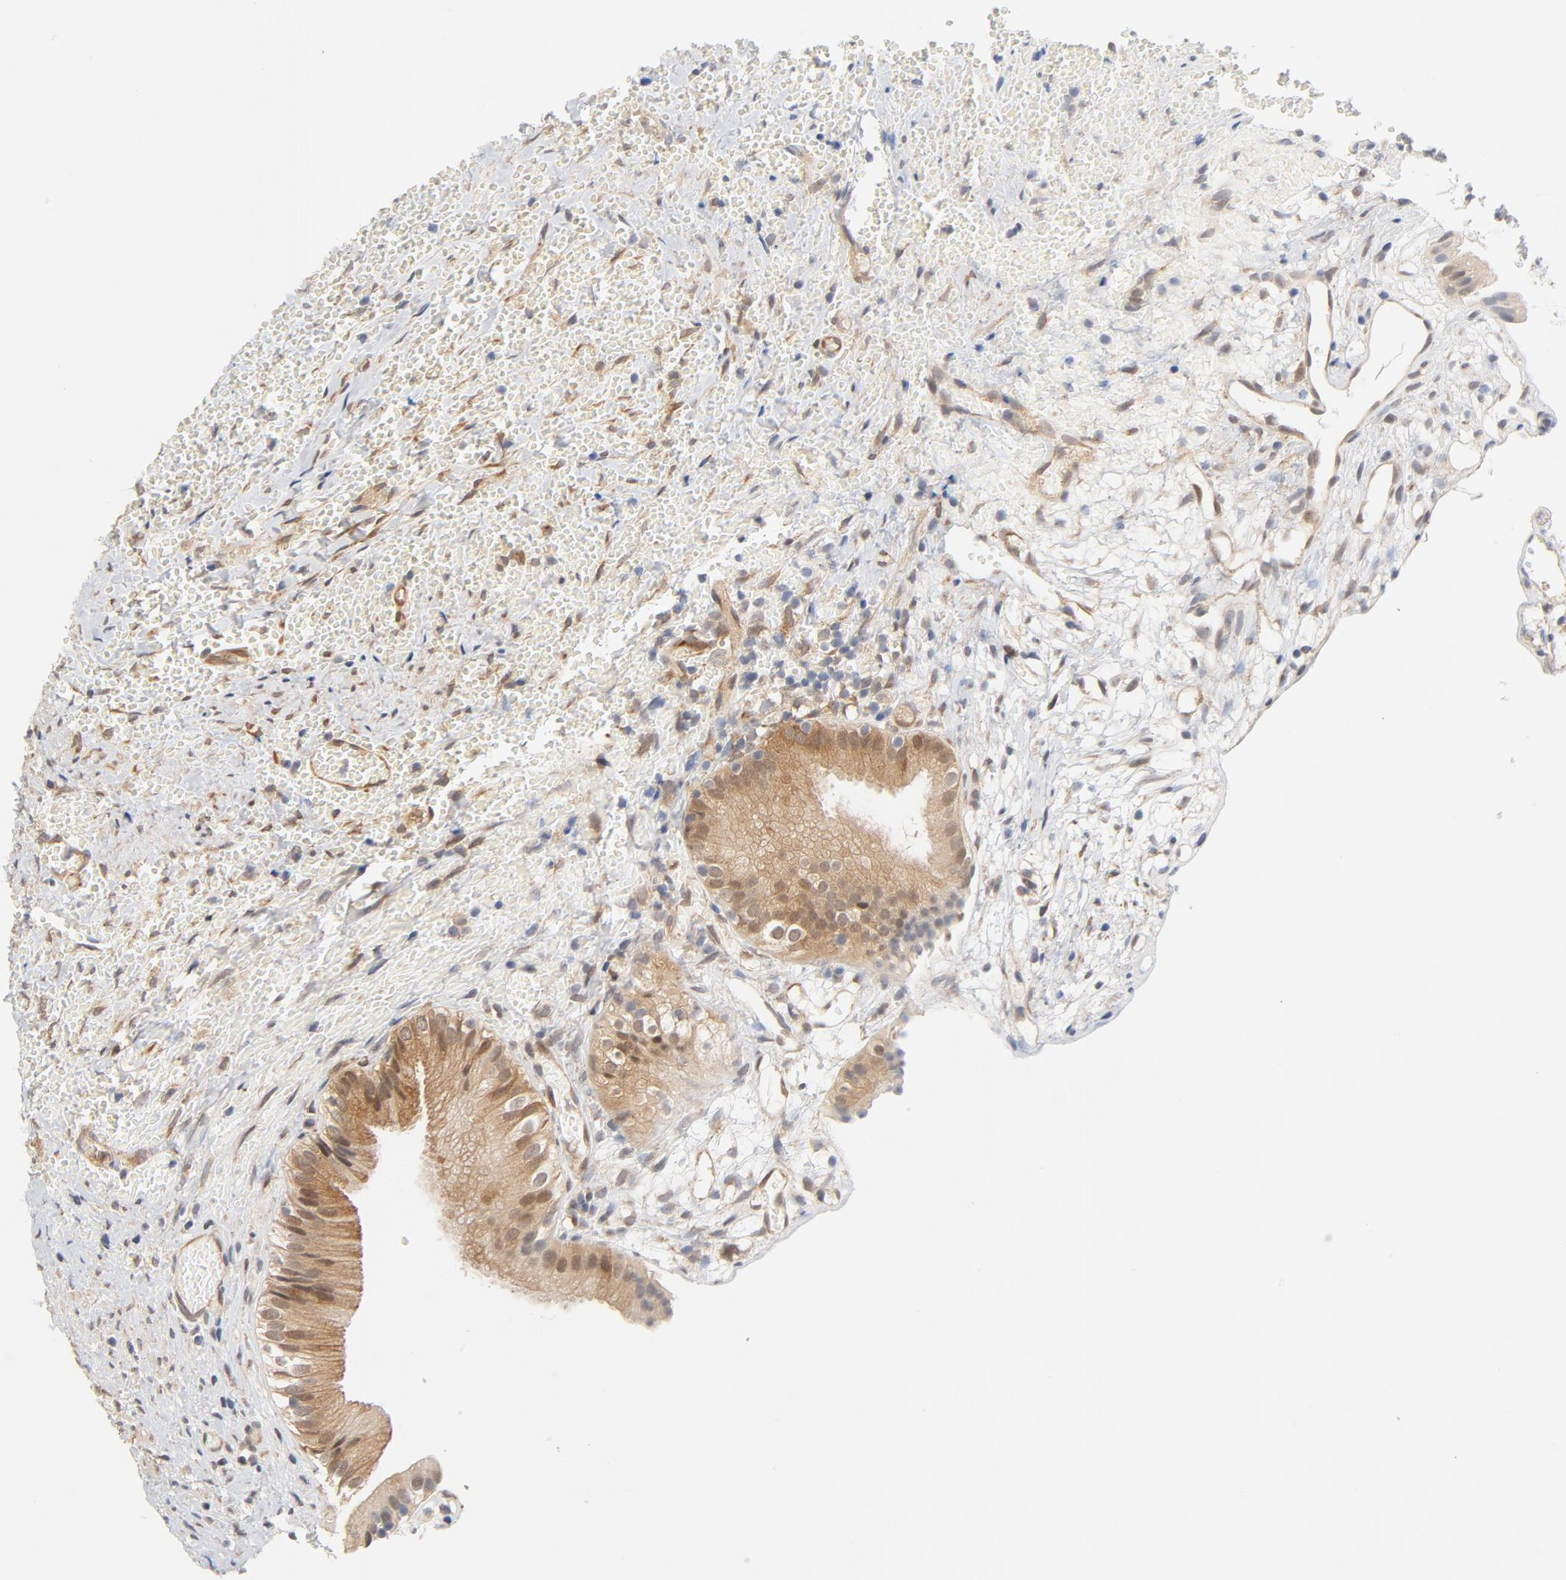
{"staining": {"intensity": "moderate", "quantity": ">75%", "location": "cytoplasmic/membranous,nuclear"}, "tissue": "gallbladder", "cell_type": "Glandular cells", "image_type": "normal", "snomed": [{"axis": "morphology", "description": "Normal tissue, NOS"}, {"axis": "topography", "description": "Gallbladder"}], "caption": "Glandular cells demonstrate moderate cytoplasmic/membranous,nuclear staining in approximately >75% of cells in benign gallbladder. (IHC, brightfield microscopy, high magnification).", "gene": "EIF4E", "patient": {"sex": "male", "age": 65}}